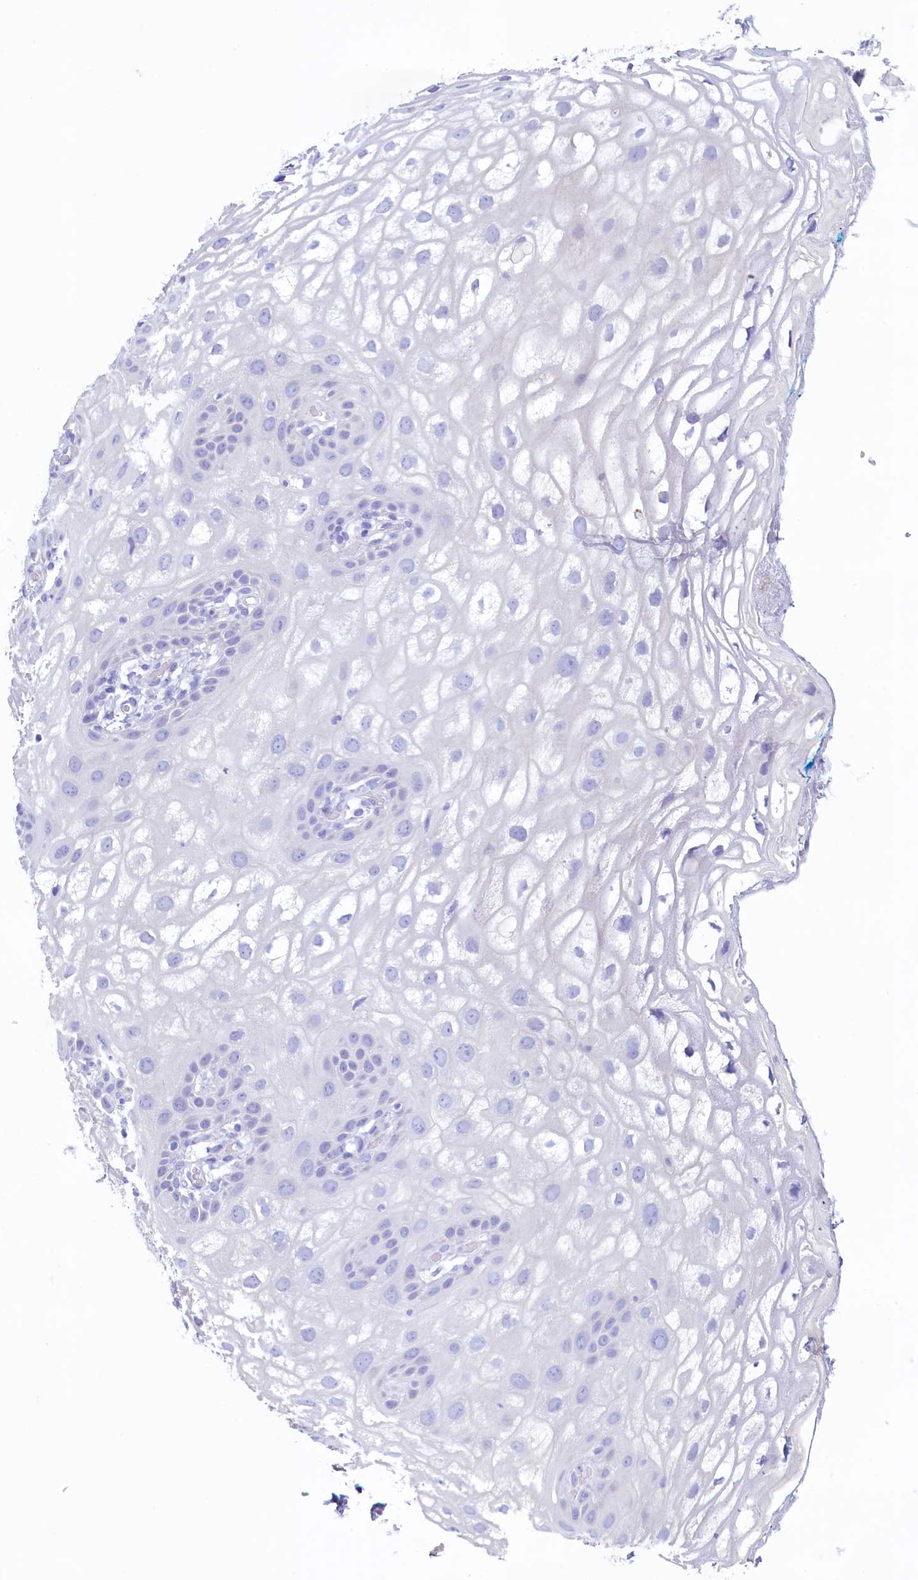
{"staining": {"intensity": "negative", "quantity": "none", "location": "none"}, "tissue": "vagina", "cell_type": "Squamous epithelial cells", "image_type": "normal", "snomed": [{"axis": "morphology", "description": "Normal tissue, NOS"}, {"axis": "topography", "description": "Vagina"}], "caption": "IHC micrograph of unremarkable vagina: human vagina stained with DAB displays no significant protein staining in squamous epithelial cells. The staining is performed using DAB brown chromogen with nuclei counter-stained in using hematoxylin.", "gene": "KRBOX5", "patient": {"sex": "female", "age": 68}}